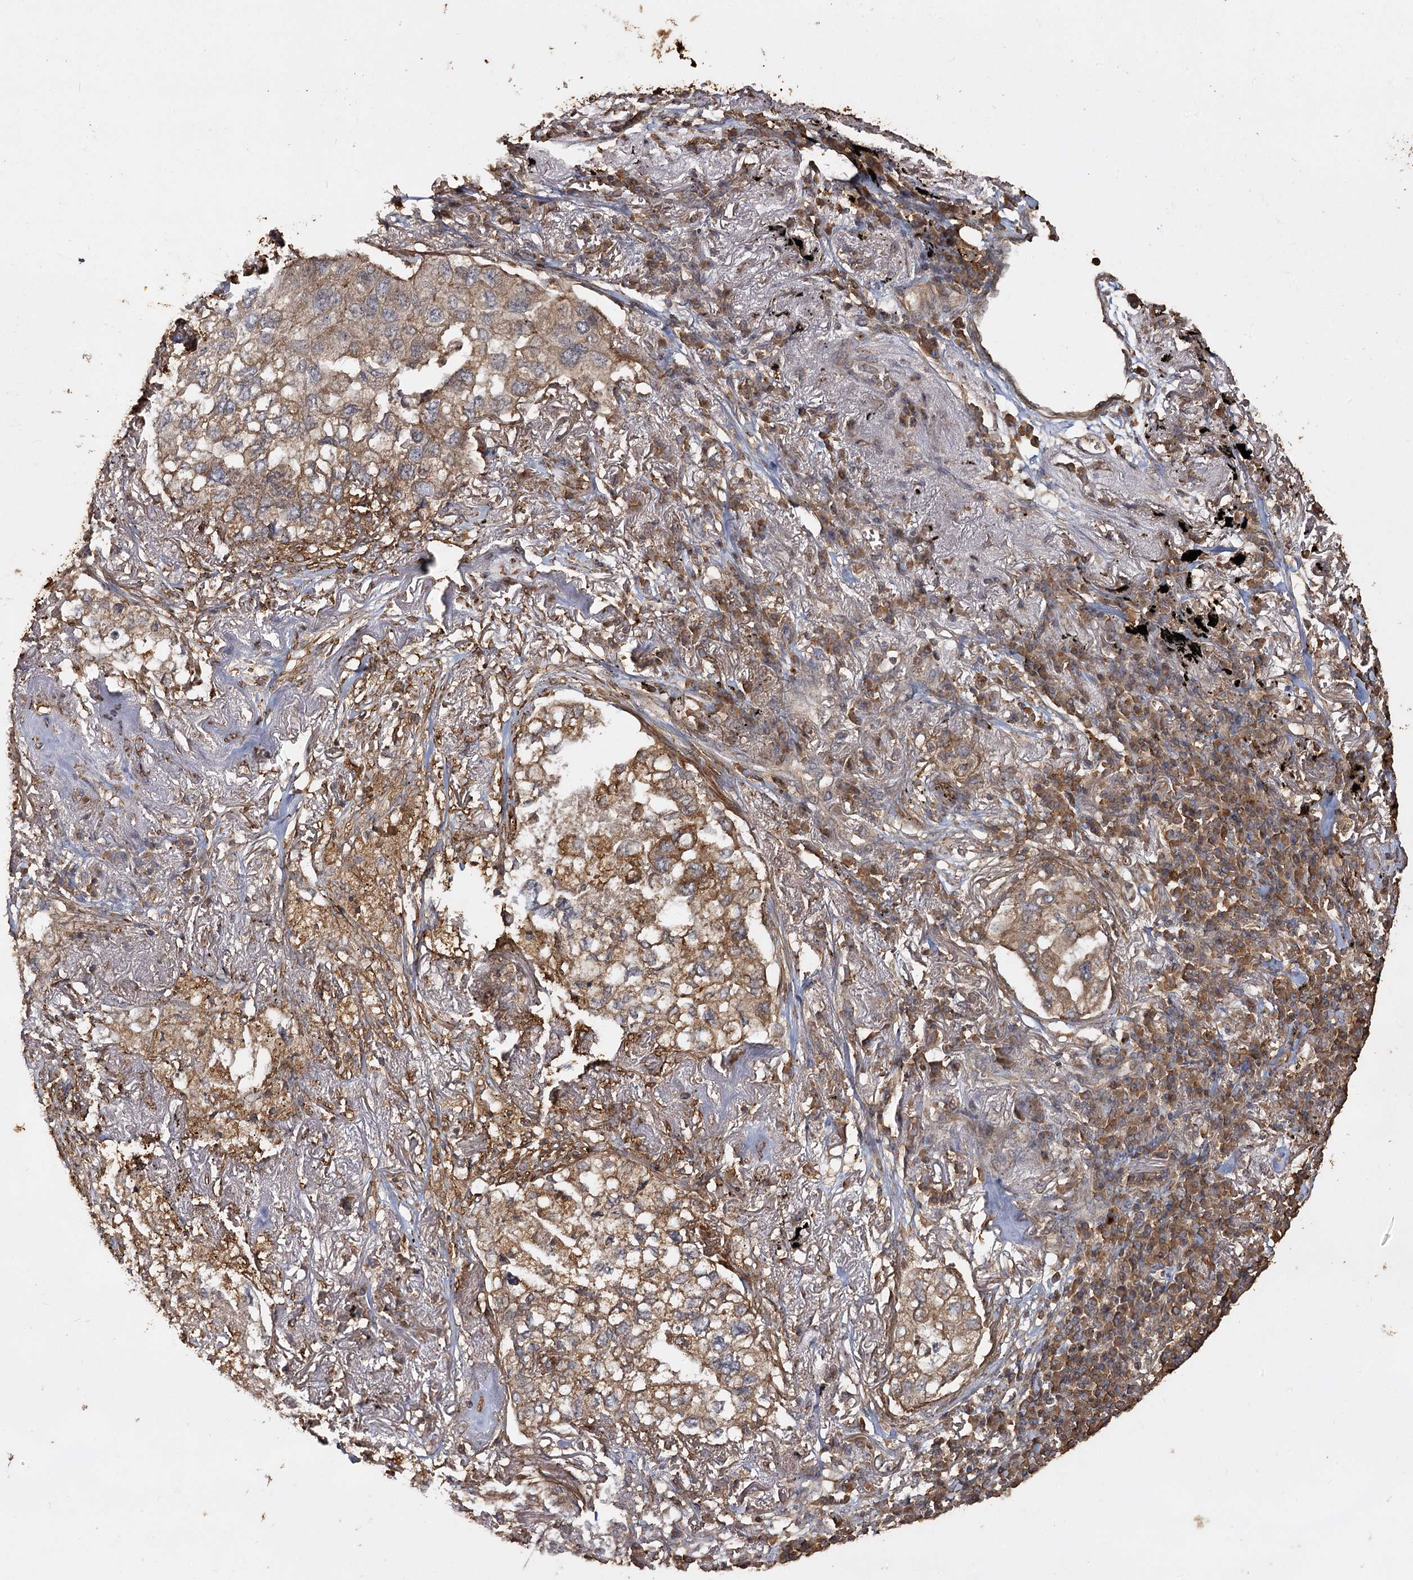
{"staining": {"intensity": "moderate", "quantity": ">75%", "location": "cytoplasmic/membranous"}, "tissue": "lung cancer", "cell_type": "Tumor cells", "image_type": "cancer", "snomed": [{"axis": "morphology", "description": "Adenocarcinoma, NOS"}, {"axis": "topography", "description": "Lung"}], "caption": "Protein staining exhibits moderate cytoplasmic/membranous expression in about >75% of tumor cells in adenocarcinoma (lung). (IHC, brightfield microscopy, high magnification).", "gene": "PIK3C2A", "patient": {"sex": "male", "age": 65}}